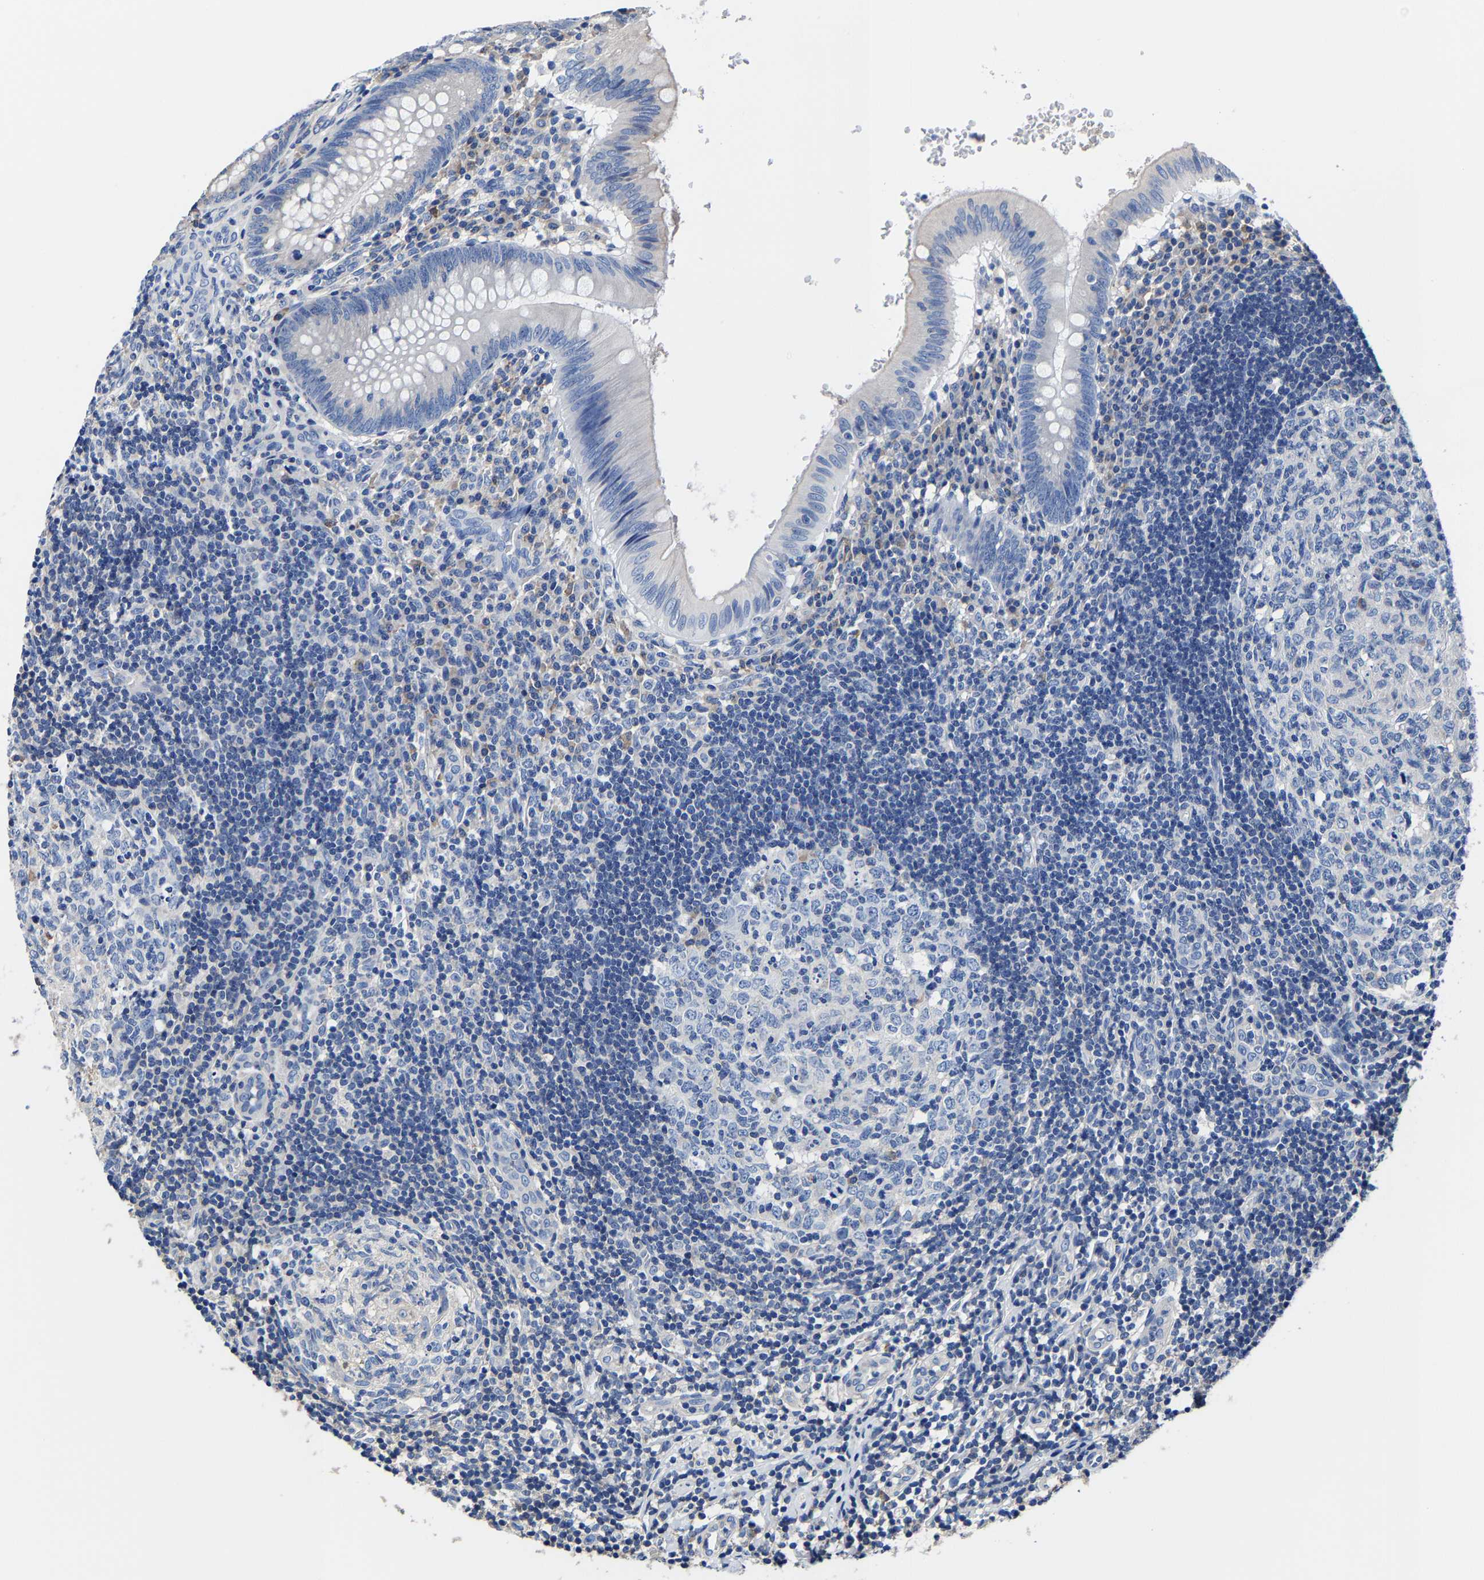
{"staining": {"intensity": "negative", "quantity": "none", "location": "none"}, "tissue": "appendix", "cell_type": "Glandular cells", "image_type": "normal", "snomed": [{"axis": "morphology", "description": "Normal tissue, NOS"}, {"axis": "topography", "description": "Appendix"}], "caption": "Protein analysis of benign appendix reveals no significant positivity in glandular cells. Brightfield microscopy of immunohistochemistry (IHC) stained with DAB (brown) and hematoxylin (blue), captured at high magnification.", "gene": "SRPK2", "patient": {"sex": "male", "age": 8}}